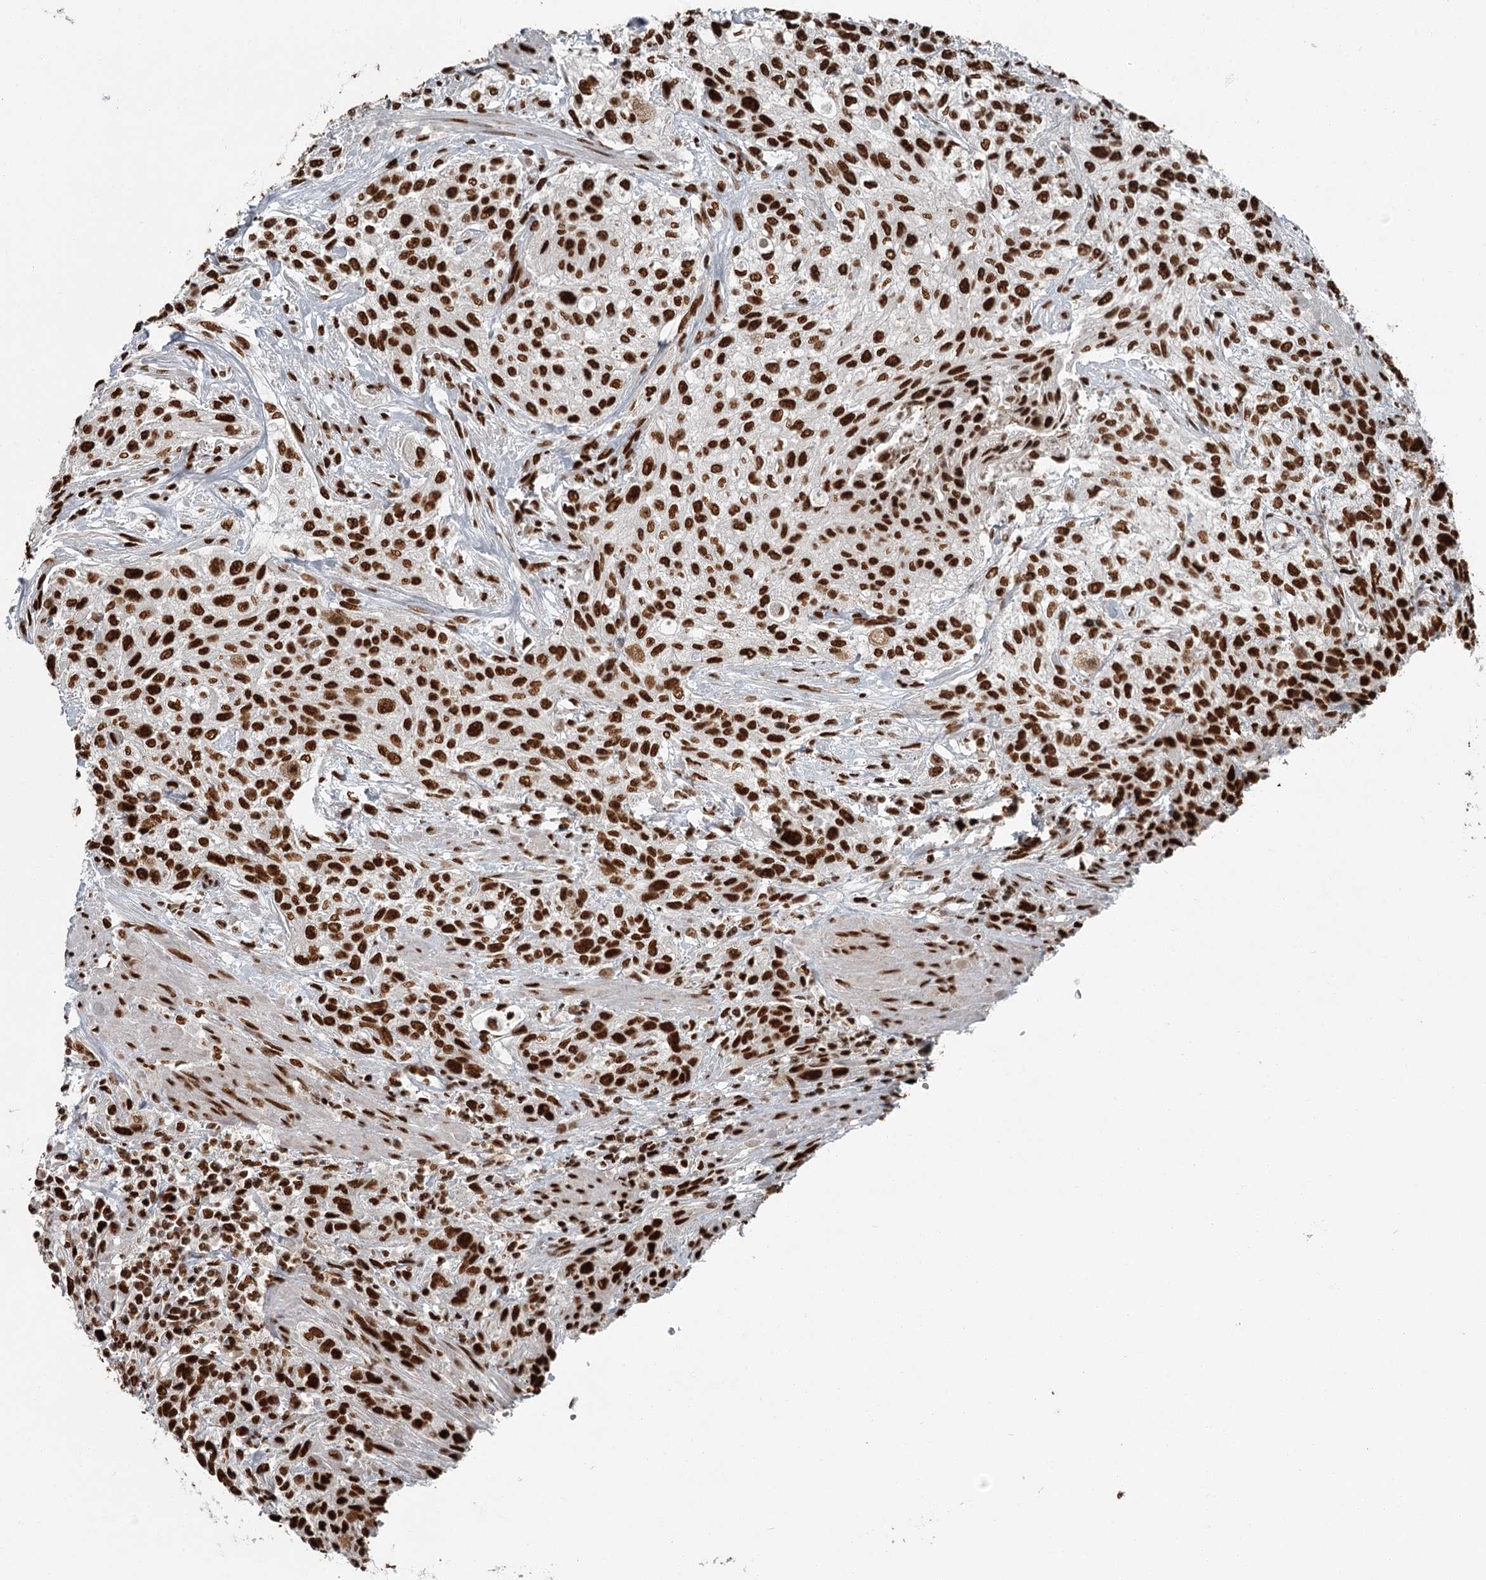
{"staining": {"intensity": "strong", "quantity": ">75%", "location": "nuclear"}, "tissue": "urothelial cancer", "cell_type": "Tumor cells", "image_type": "cancer", "snomed": [{"axis": "morphology", "description": "Normal tissue, NOS"}, {"axis": "morphology", "description": "Urothelial carcinoma, NOS"}, {"axis": "topography", "description": "Urinary bladder"}, {"axis": "topography", "description": "Peripheral nerve tissue"}], "caption": "This is a histology image of immunohistochemistry (IHC) staining of transitional cell carcinoma, which shows strong expression in the nuclear of tumor cells.", "gene": "RBBP7", "patient": {"sex": "male", "age": 35}}